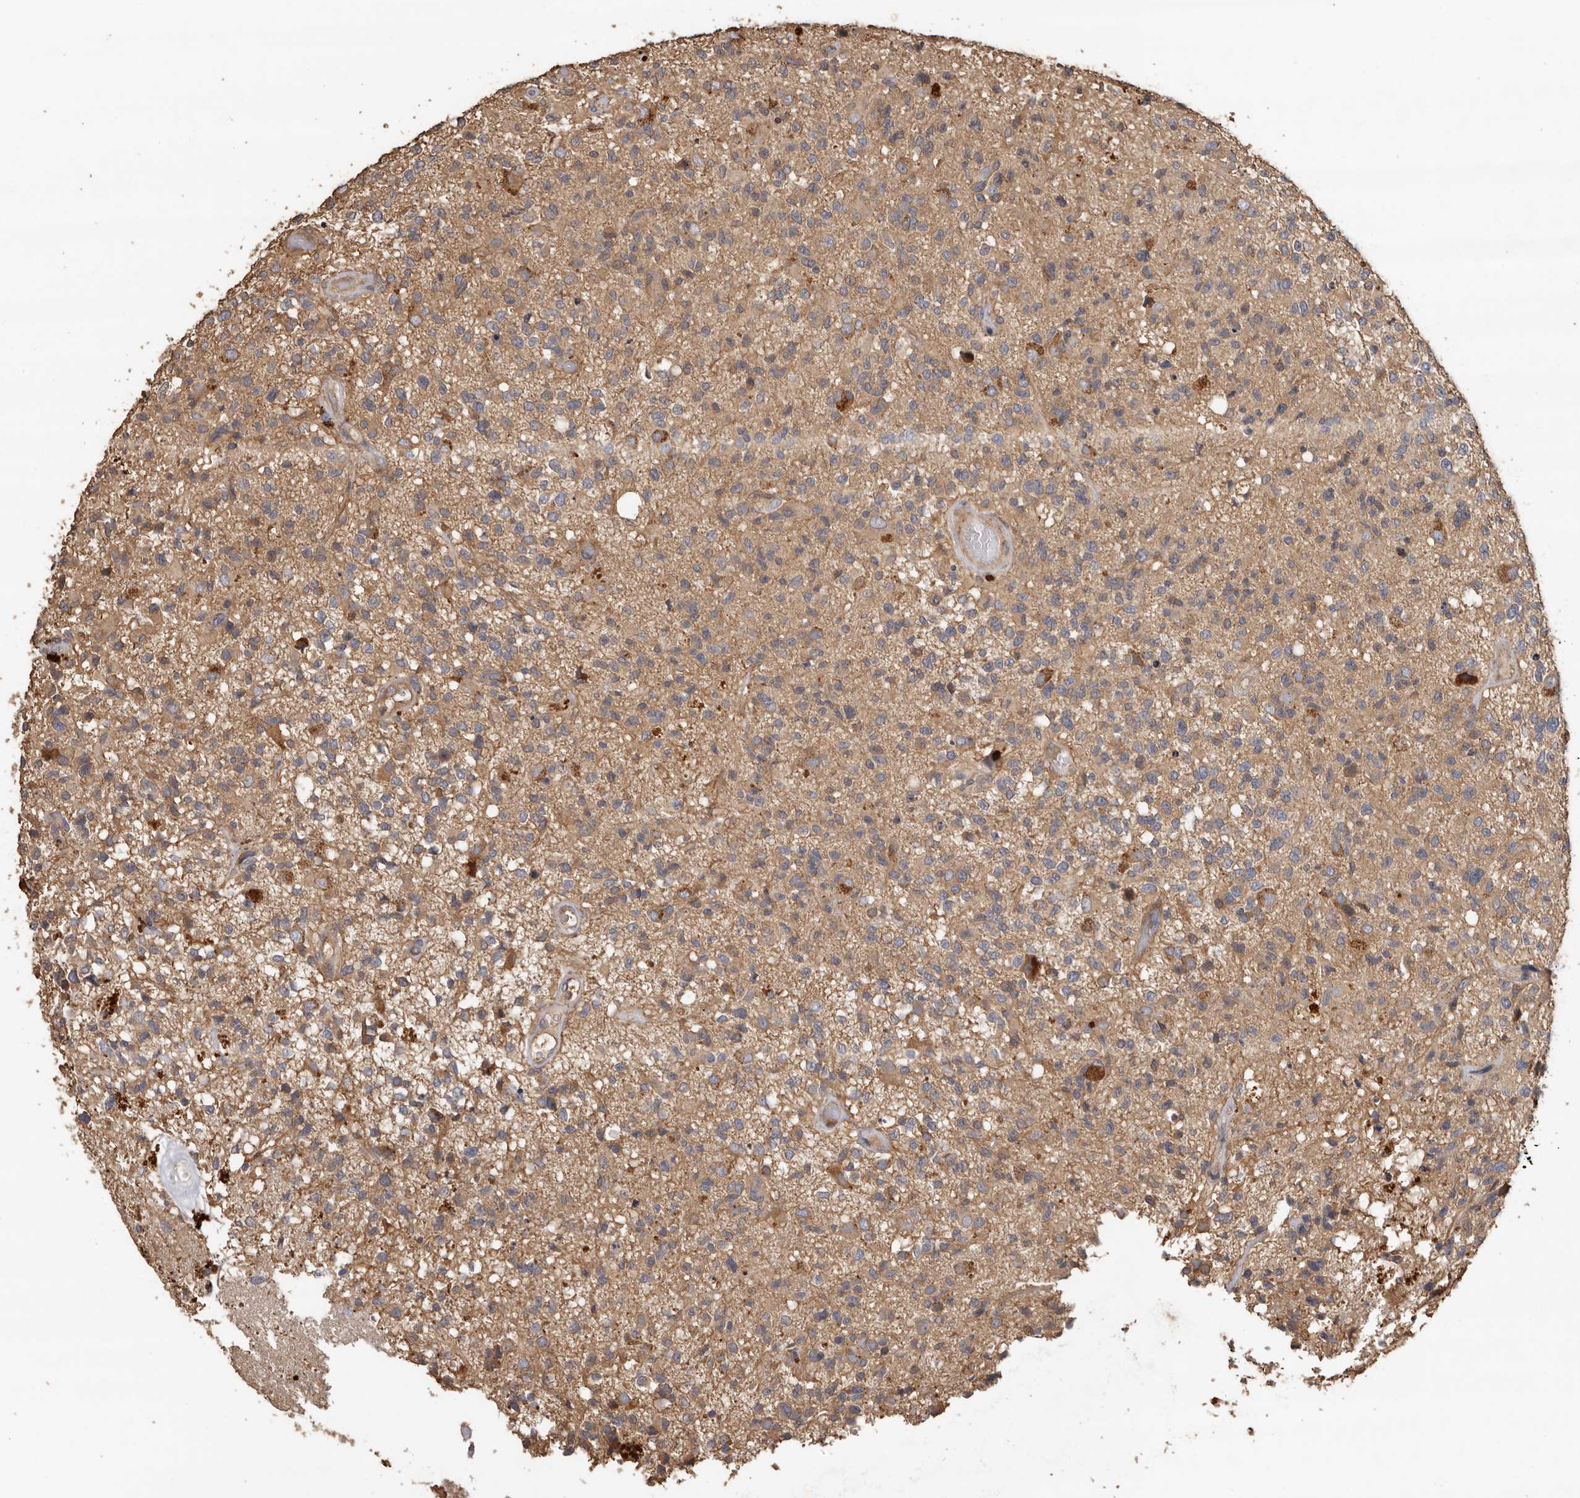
{"staining": {"intensity": "moderate", "quantity": "<25%", "location": "cytoplasmic/membranous"}, "tissue": "glioma", "cell_type": "Tumor cells", "image_type": "cancer", "snomed": [{"axis": "morphology", "description": "Glioma, malignant, High grade"}, {"axis": "morphology", "description": "Glioblastoma, NOS"}, {"axis": "topography", "description": "Brain"}], "caption": "A micrograph of human glioblastoma stained for a protein demonstrates moderate cytoplasmic/membranous brown staining in tumor cells.", "gene": "FLCN", "patient": {"sex": "male", "age": 60}}